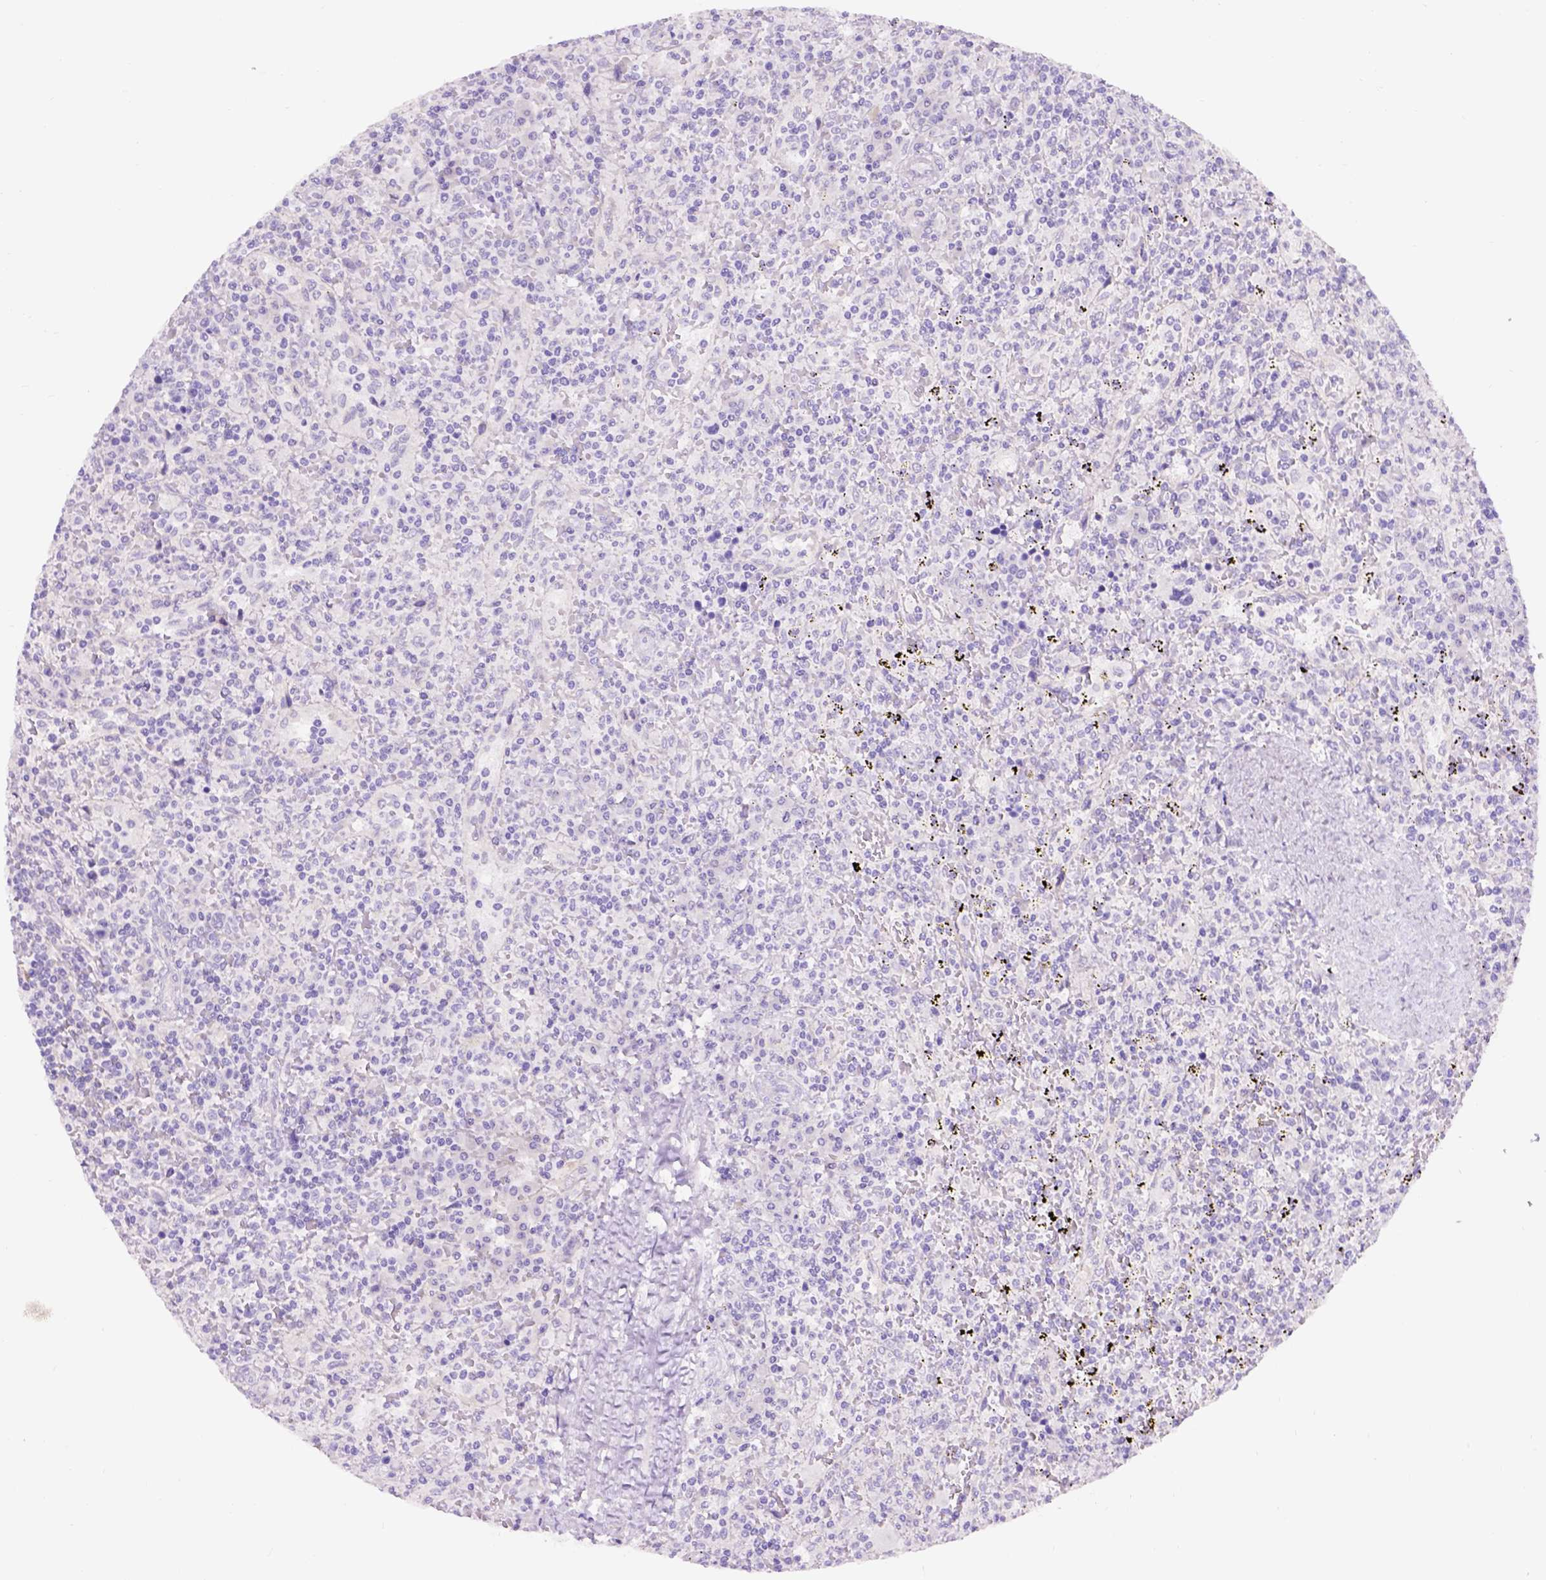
{"staining": {"intensity": "negative", "quantity": "none", "location": "none"}, "tissue": "lymphoma", "cell_type": "Tumor cells", "image_type": "cancer", "snomed": [{"axis": "morphology", "description": "Malignant lymphoma, non-Hodgkin's type, Low grade"}, {"axis": "topography", "description": "Spleen"}], "caption": "DAB immunohistochemical staining of lymphoma exhibits no significant expression in tumor cells.", "gene": "EGFR", "patient": {"sex": "male", "age": 62}}